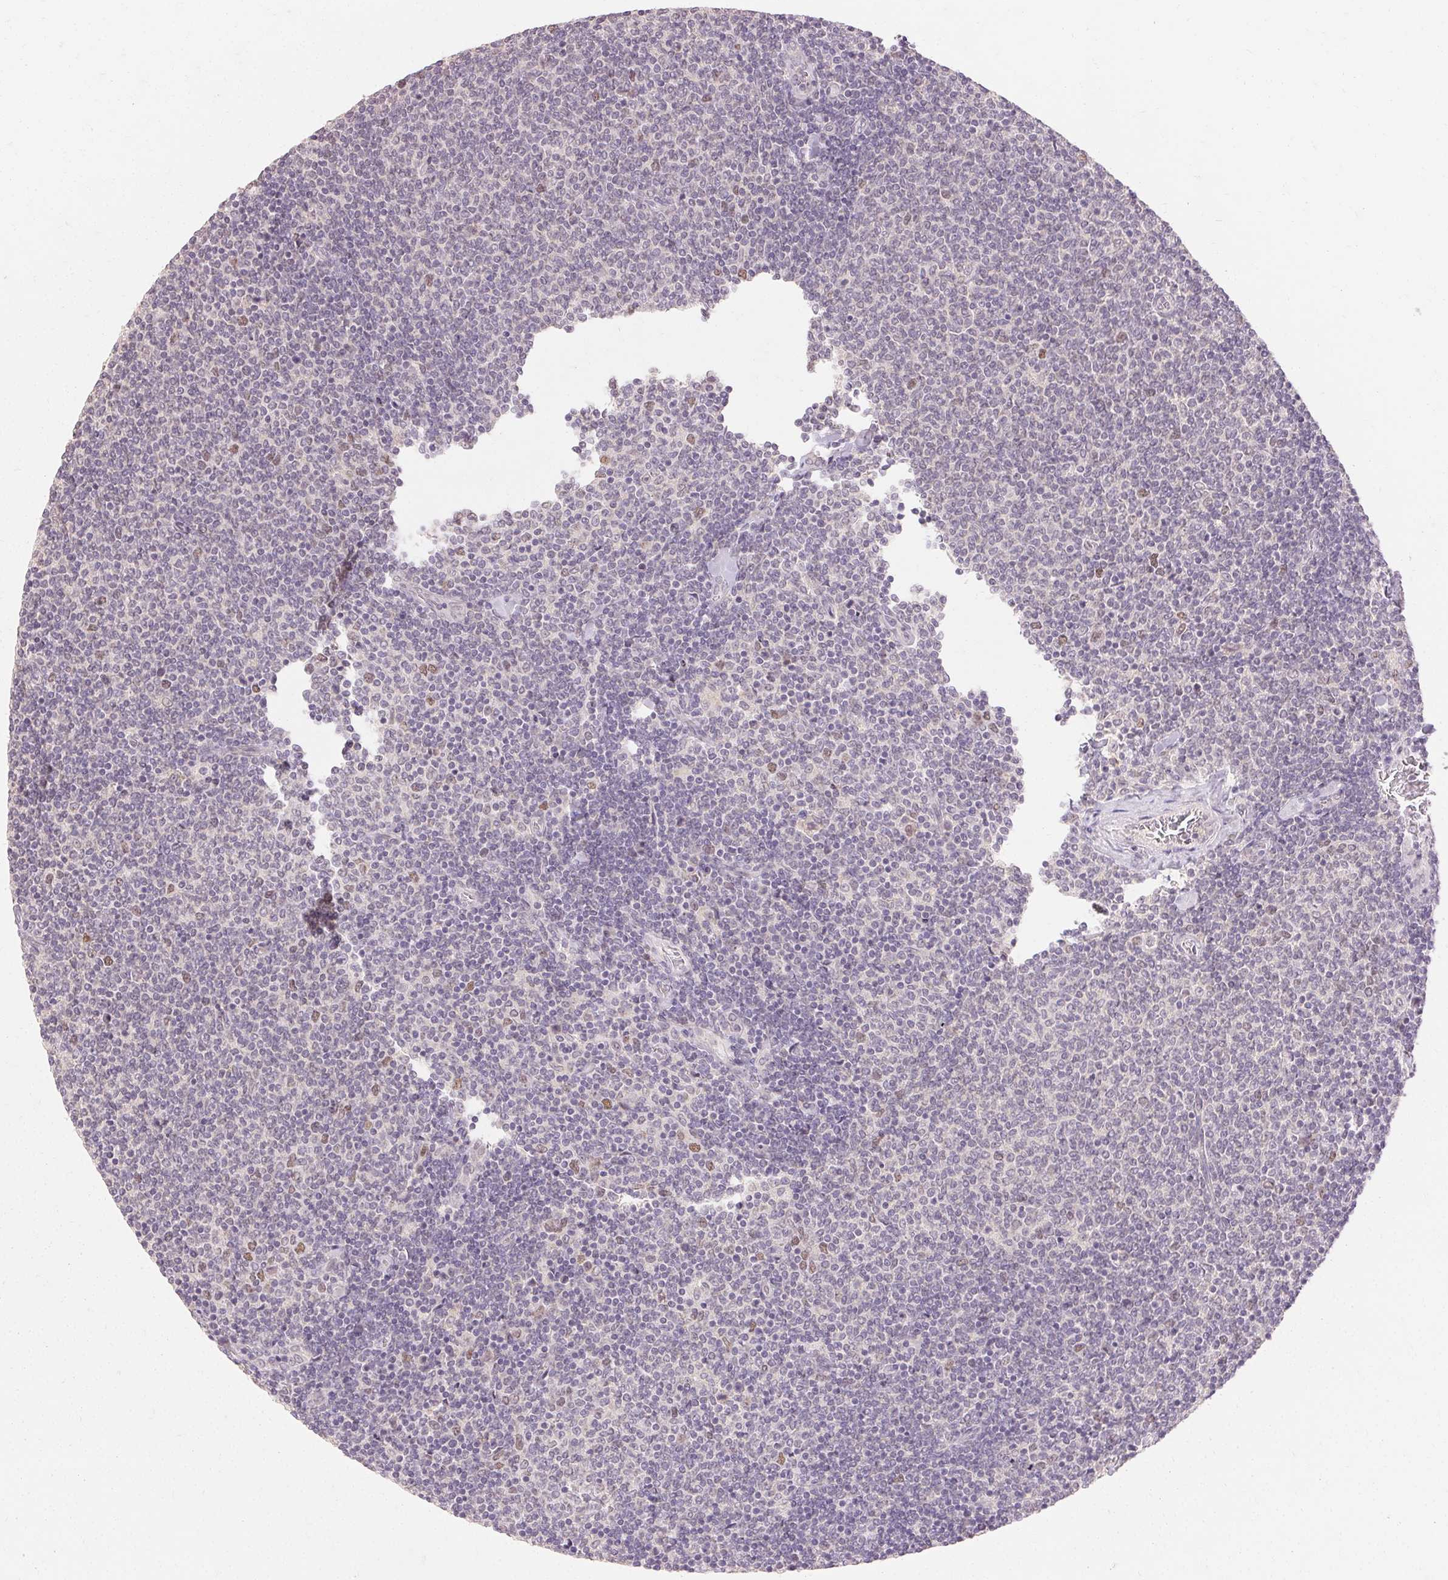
{"staining": {"intensity": "negative", "quantity": "none", "location": "none"}, "tissue": "lymphoma", "cell_type": "Tumor cells", "image_type": "cancer", "snomed": [{"axis": "morphology", "description": "Malignant lymphoma, non-Hodgkin's type, Low grade"}, {"axis": "topography", "description": "Lymph node"}], "caption": "The histopathology image exhibits no significant positivity in tumor cells of malignant lymphoma, non-Hodgkin's type (low-grade).", "gene": "SKP2", "patient": {"sex": "male", "age": 52}}